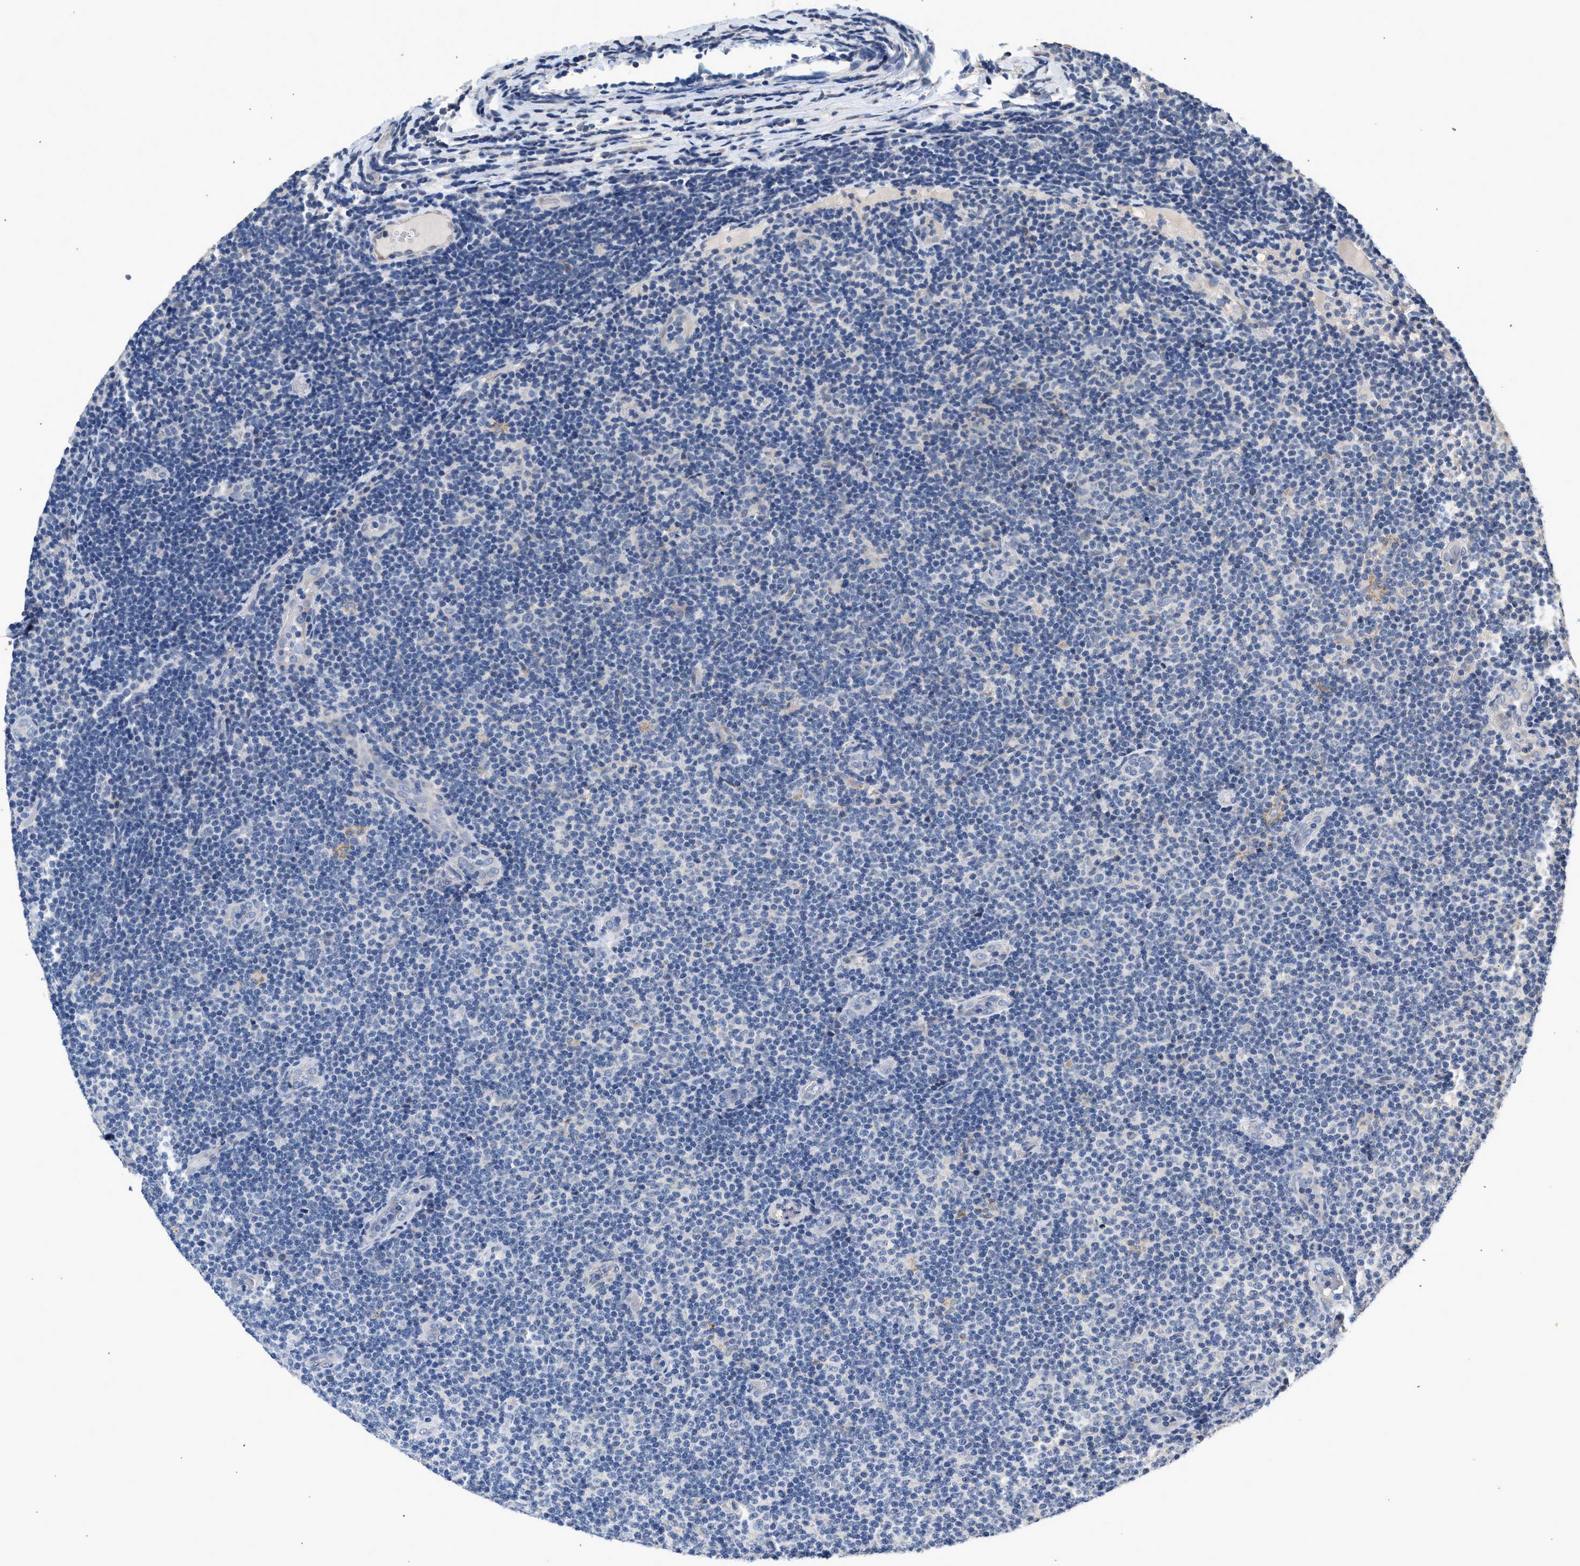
{"staining": {"intensity": "negative", "quantity": "none", "location": "none"}, "tissue": "lymphoma", "cell_type": "Tumor cells", "image_type": "cancer", "snomed": [{"axis": "morphology", "description": "Malignant lymphoma, non-Hodgkin's type, Low grade"}, {"axis": "topography", "description": "Lymph node"}], "caption": "IHC micrograph of malignant lymphoma, non-Hodgkin's type (low-grade) stained for a protein (brown), which exhibits no staining in tumor cells.", "gene": "CSF3R", "patient": {"sex": "male", "age": 83}}